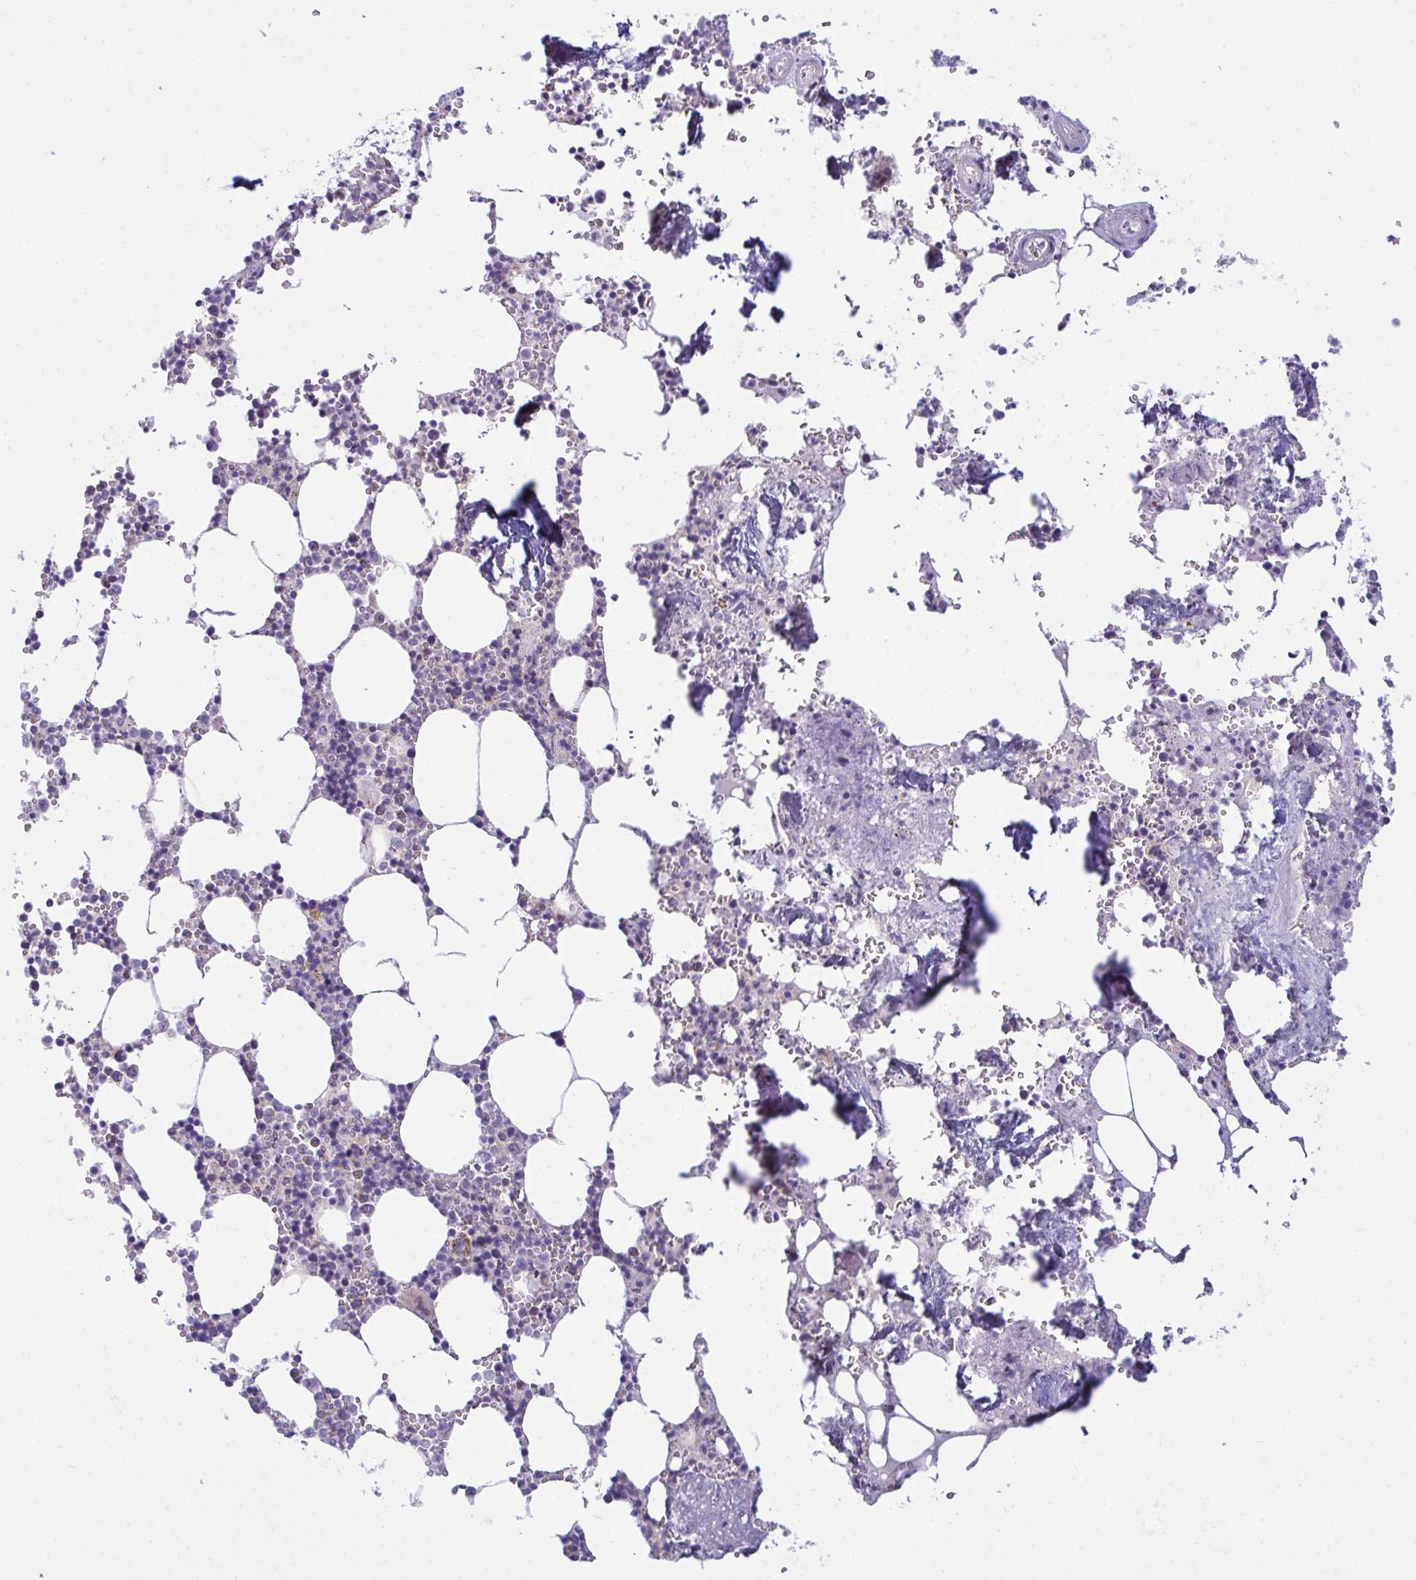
{"staining": {"intensity": "moderate", "quantity": "<25%", "location": "cytoplasmic/membranous"}, "tissue": "bone marrow", "cell_type": "Hematopoietic cells", "image_type": "normal", "snomed": [{"axis": "morphology", "description": "Normal tissue, NOS"}, {"axis": "topography", "description": "Bone marrow"}], "caption": "Immunohistochemistry (DAB) staining of benign bone marrow exhibits moderate cytoplasmic/membranous protein staining in about <25% of hematopoietic cells. Using DAB (brown) and hematoxylin (blue) stains, captured at high magnification using brightfield microscopy.", "gene": "RANBP2", "patient": {"sex": "male", "age": 54}}